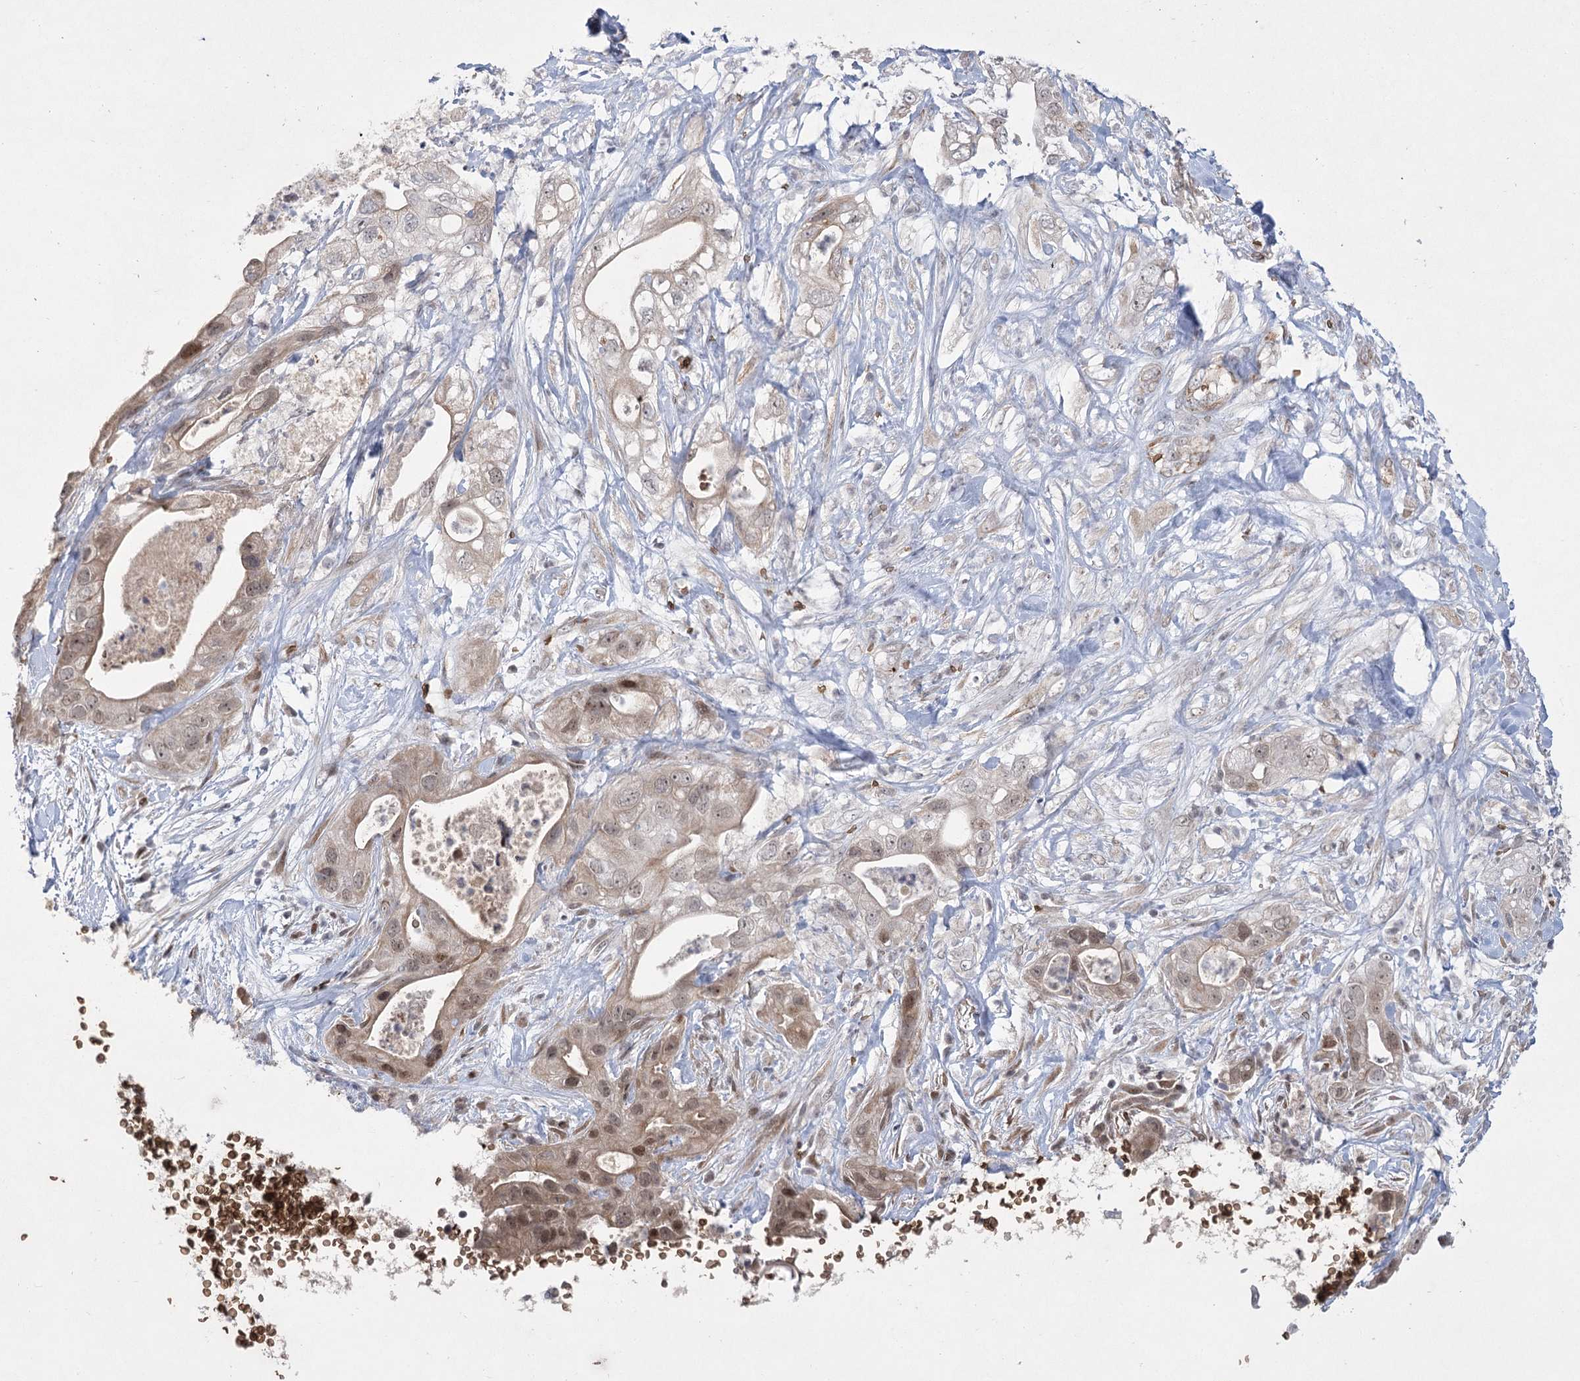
{"staining": {"intensity": "weak", "quantity": ">75%", "location": "cytoplasmic/membranous,nuclear"}, "tissue": "pancreatic cancer", "cell_type": "Tumor cells", "image_type": "cancer", "snomed": [{"axis": "morphology", "description": "Adenocarcinoma, NOS"}, {"axis": "topography", "description": "Pancreas"}], "caption": "Pancreatic adenocarcinoma stained for a protein reveals weak cytoplasmic/membranous and nuclear positivity in tumor cells. The staining was performed using DAB (3,3'-diaminobenzidine), with brown indicating positive protein expression. Nuclei are stained blue with hematoxylin.", "gene": "NSMCE4A", "patient": {"sex": "female", "age": 78}}